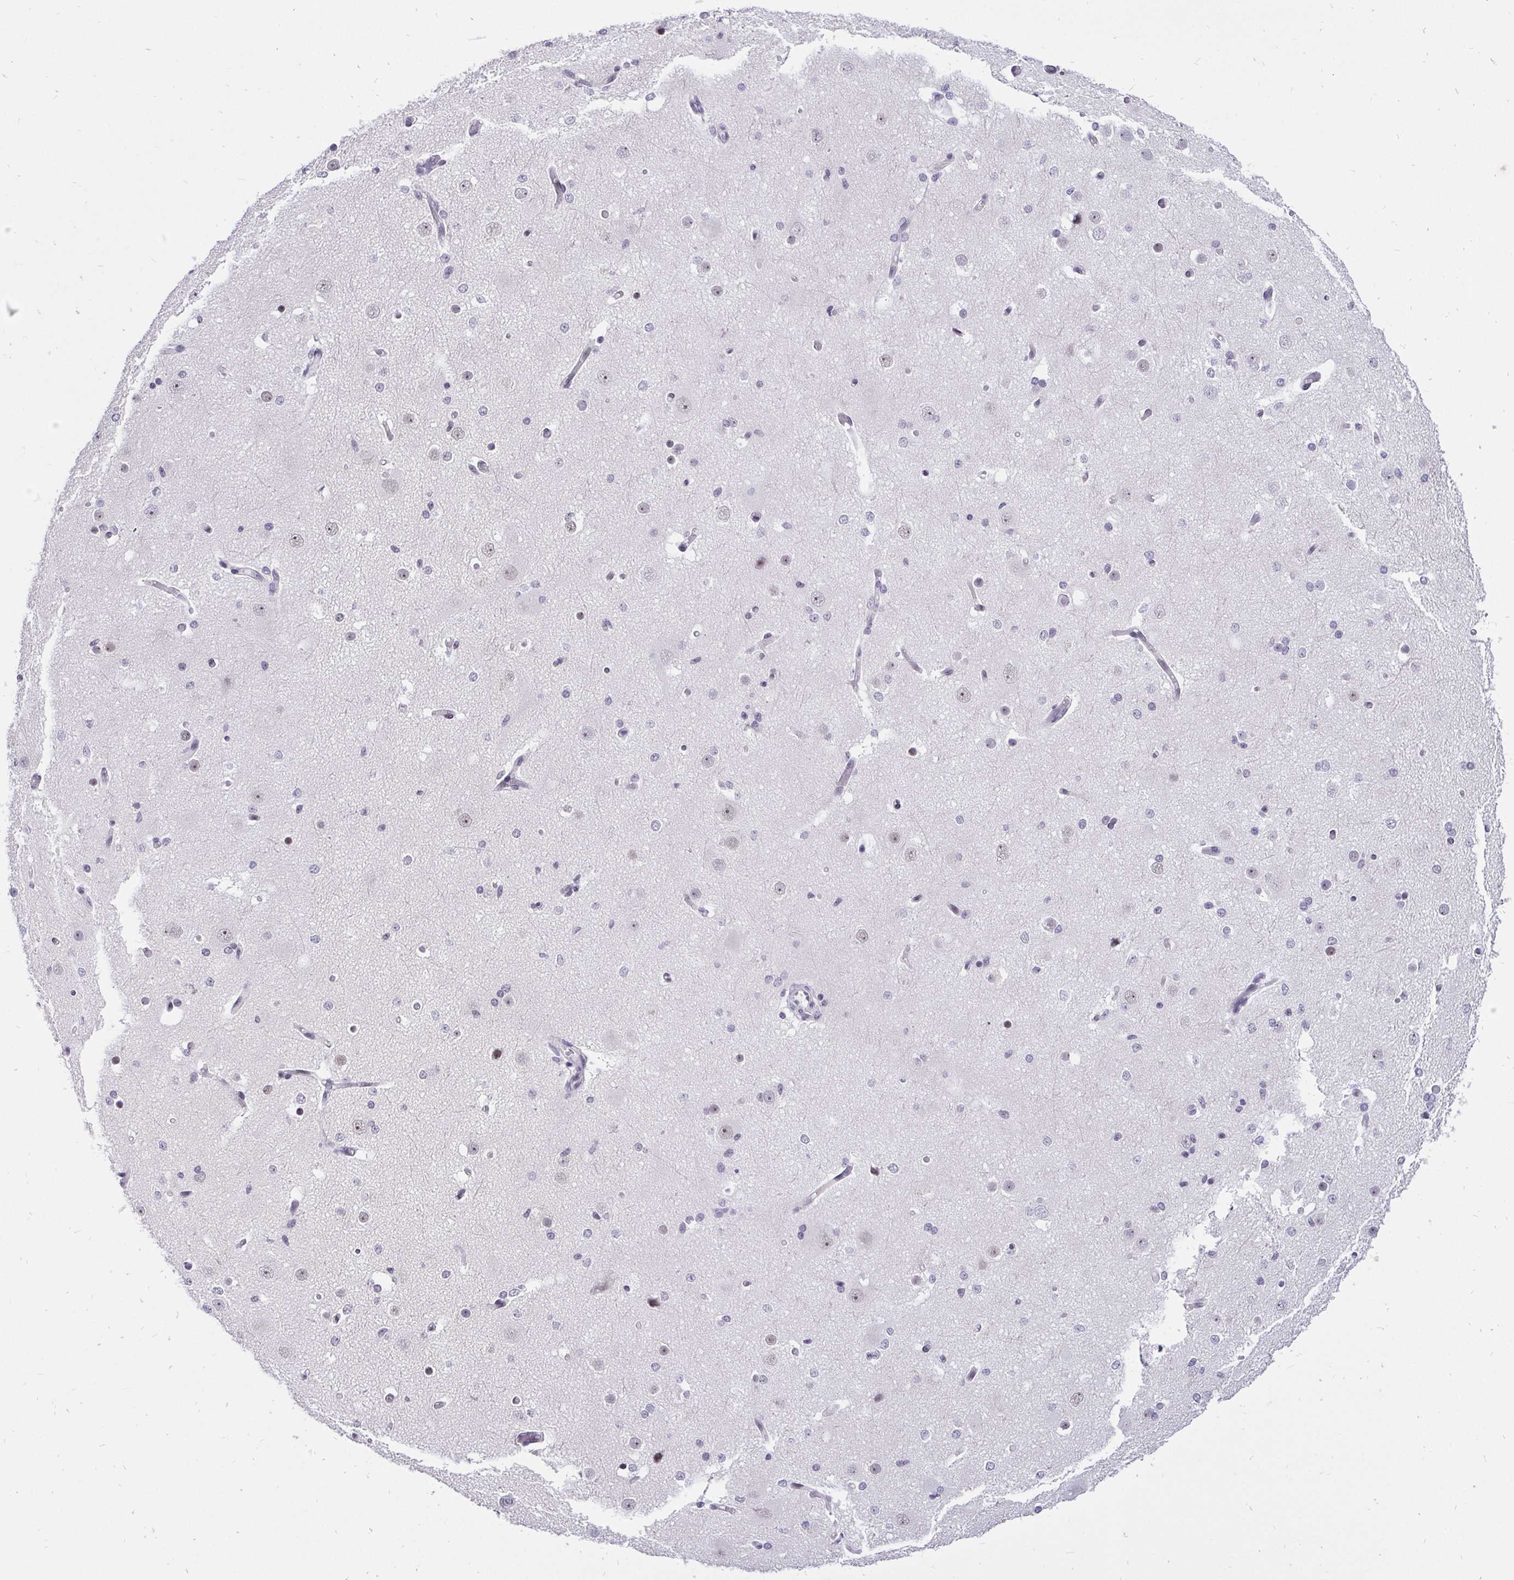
{"staining": {"intensity": "weak", "quantity": "25%-75%", "location": "nuclear"}, "tissue": "cerebral cortex", "cell_type": "Endothelial cells", "image_type": "normal", "snomed": [{"axis": "morphology", "description": "Normal tissue, NOS"}, {"axis": "morphology", "description": "Inflammation, NOS"}, {"axis": "topography", "description": "Cerebral cortex"}], "caption": "Normal cerebral cortex shows weak nuclear expression in about 25%-75% of endothelial cells.", "gene": "ZNF860", "patient": {"sex": "male", "age": 6}}